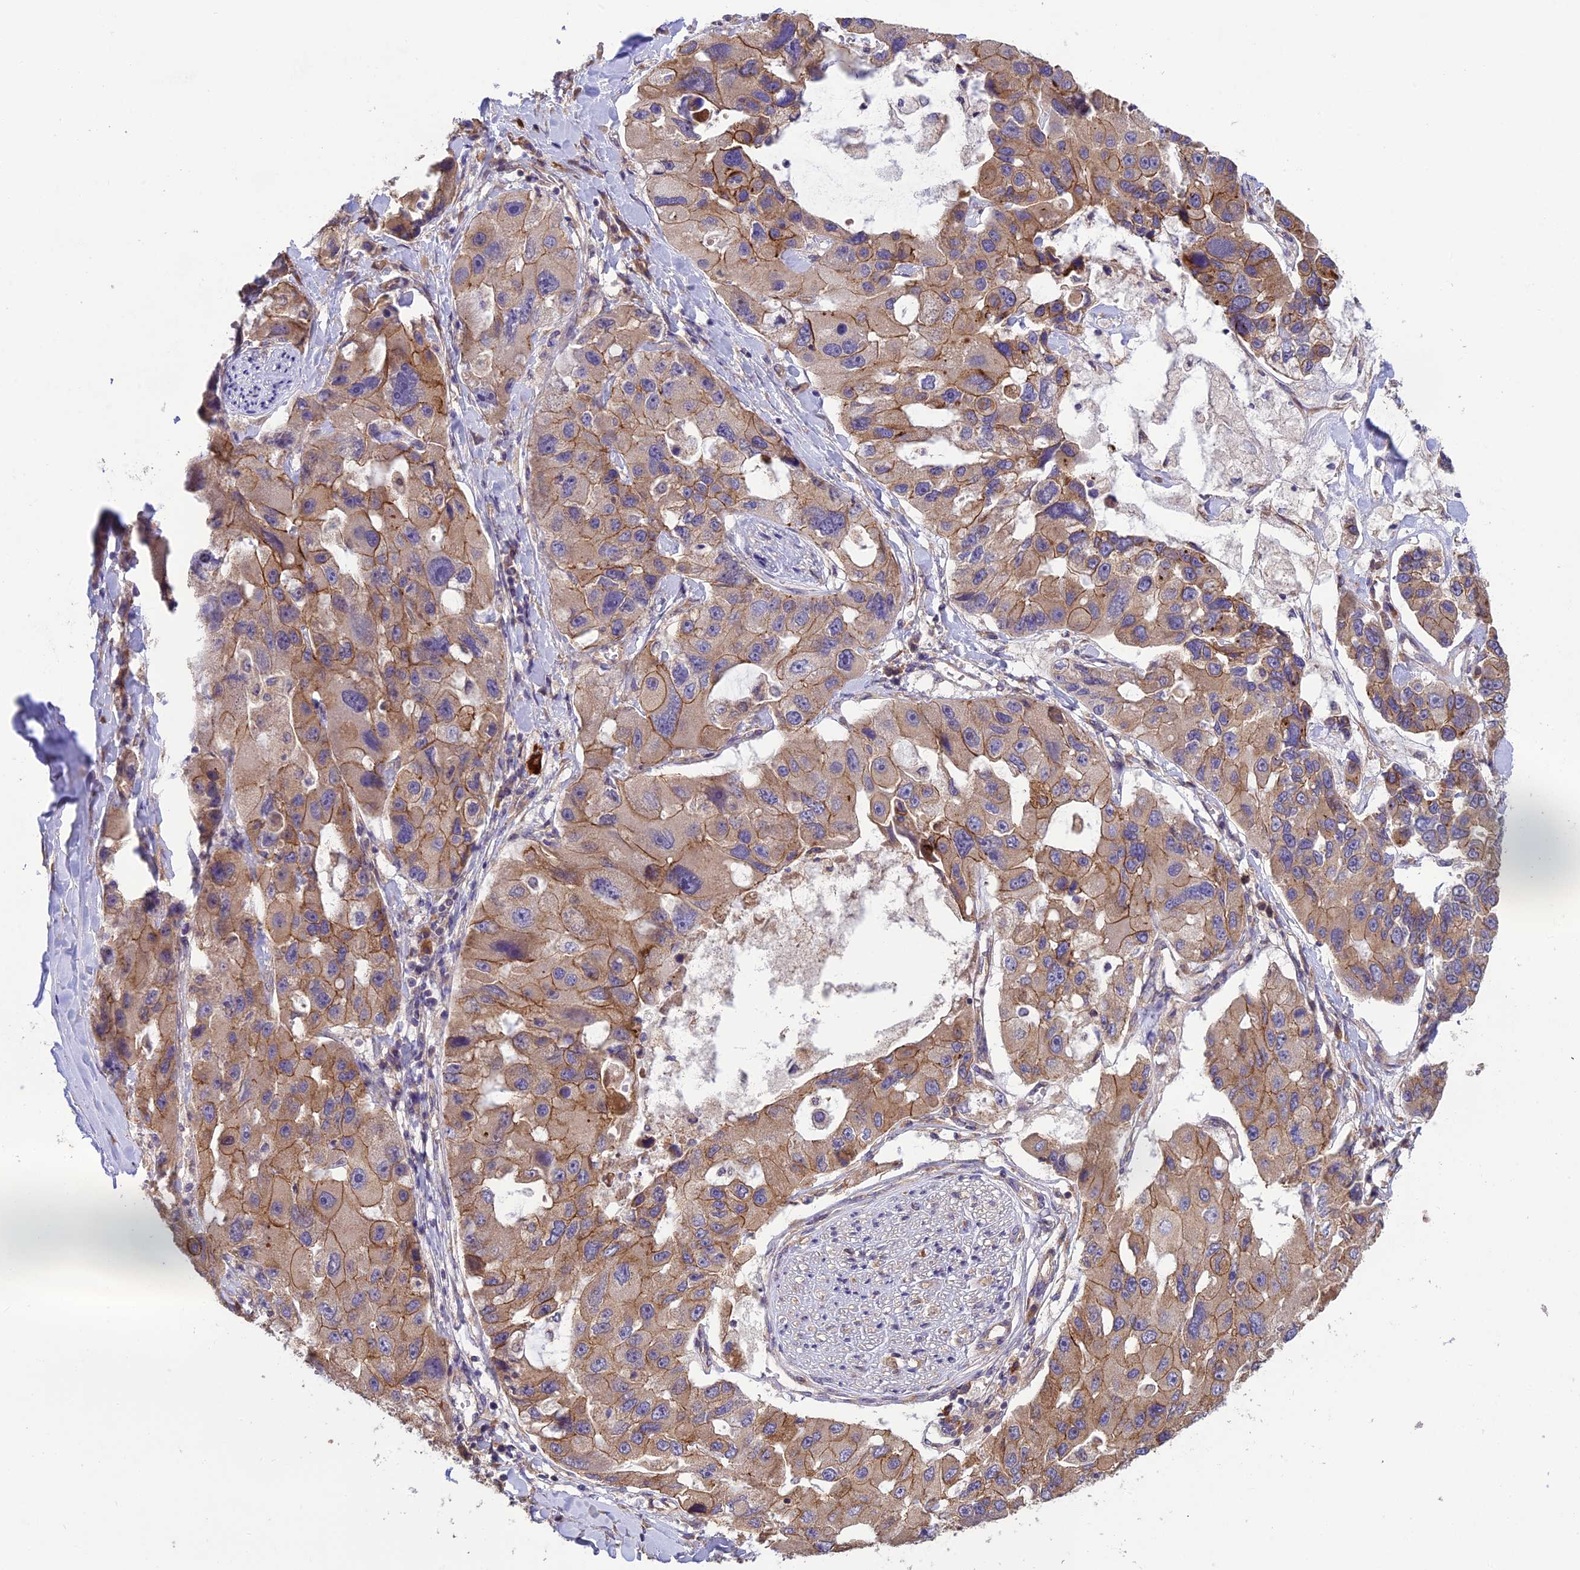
{"staining": {"intensity": "moderate", "quantity": ">75%", "location": "cytoplasmic/membranous"}, "tissue": "lung cancer", "cell_type": "Tumor cells", "image_type": "cancer", "snomed": [{"axis": "morphology", "description": "Adenocarcinoma, NOS"}, {"axis": "topography", "description": "Lung"}], "caption": "Immunohistochemical staining of human lung cancer reveals moderate cytoplasmic/membranous protein expression in about >75% of tumor cells.", "gene": "MRNIP", "patient": {"sex": "female", "age": 54}}